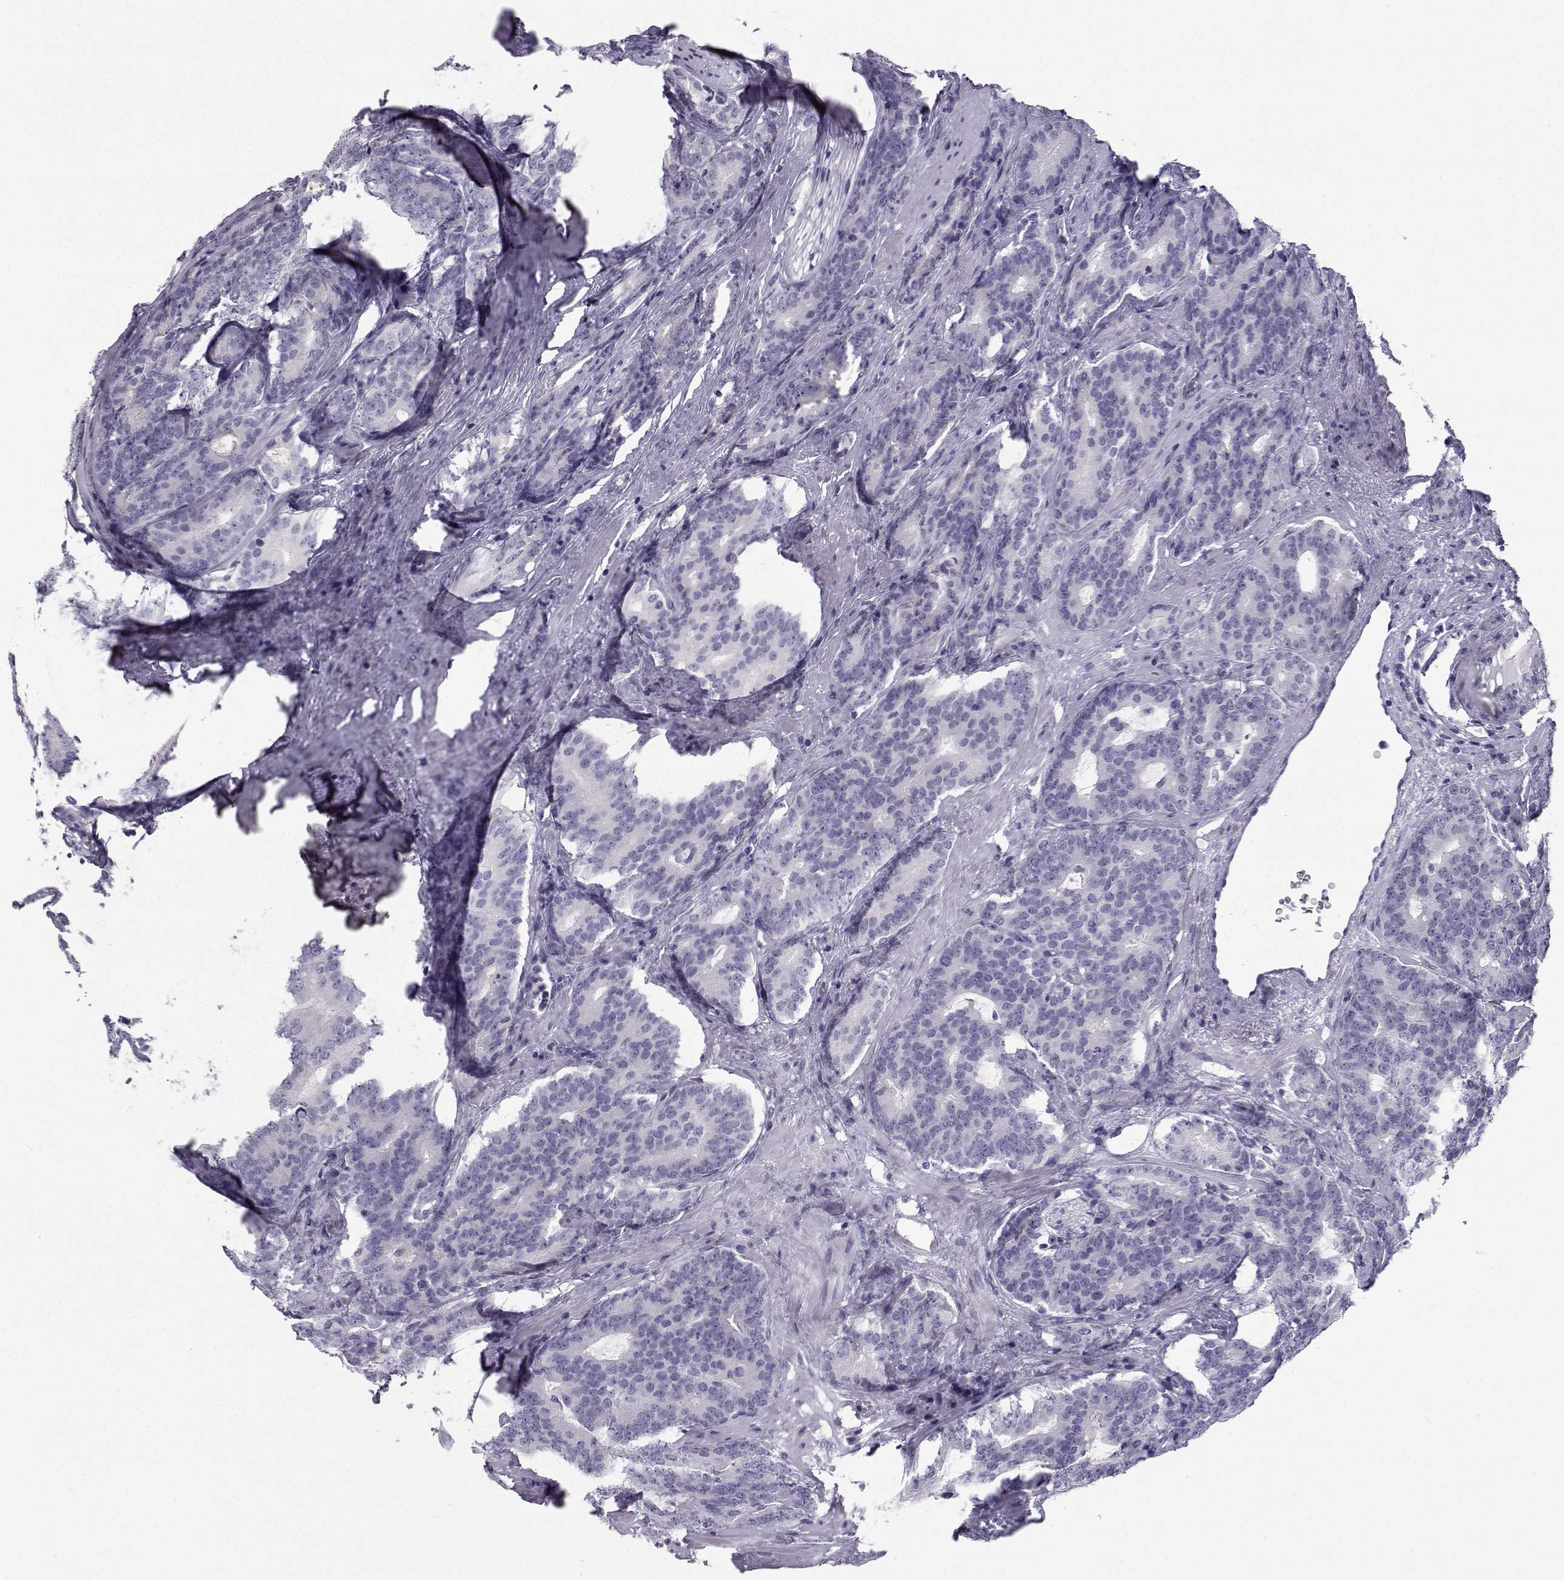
{"staining": {"intensity": "negative", "quantity": "none", "location": "none"}, "tissue": "prostate cancer", "cell_type": "Tumor cells", "image_type": "cancer", "snomed": [{"axis": "morphology", "description": "Adenocarcinoma, NOS"}, {"axis": "topography", "description": "Prostate"}], "caption": "Immunohistochemical staining of prostate adenocarcinoma demonstrates no significant positivity in tumor cells. (DAB (3,3'-diaminobenzidine) immunohistochemistry (IHC) with hematoxylin counter stain).", "gene": "PCSK1N", "patient": {"sex": "male", "age": 71}}